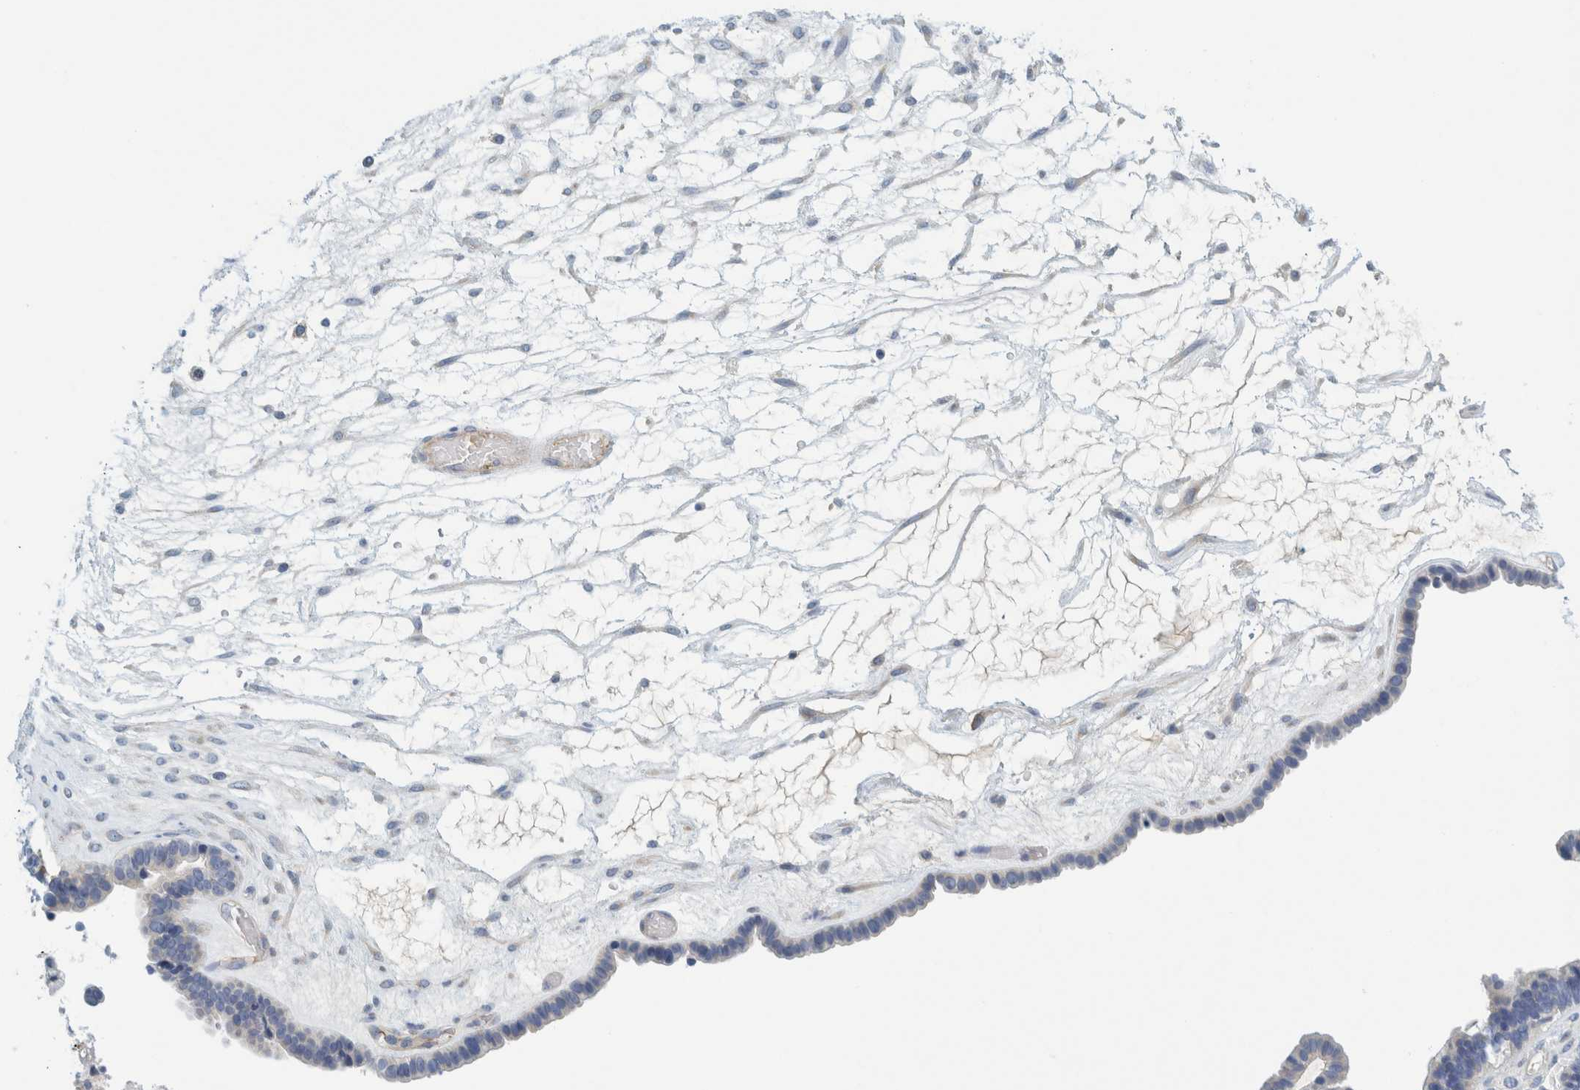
{"staining": {"intensity": "negative", "quantity": "none", "location": "none"}, "tissue": "ovarian cancer", "cell_type": "Tumor cells", "image_type": "cancer", "snomed": [{"axis": "morphology", "description": "Cystadenocarcinoma, serous, NOS"}, {"axis": "topography", "description": "Ovary"}], "caption": "Tumor cells show no significant protein expression in serous cystadenocarcinoma (ovarian).", "gene": "ZNF324B", "patient": {"sex": "female", "age": 56}}